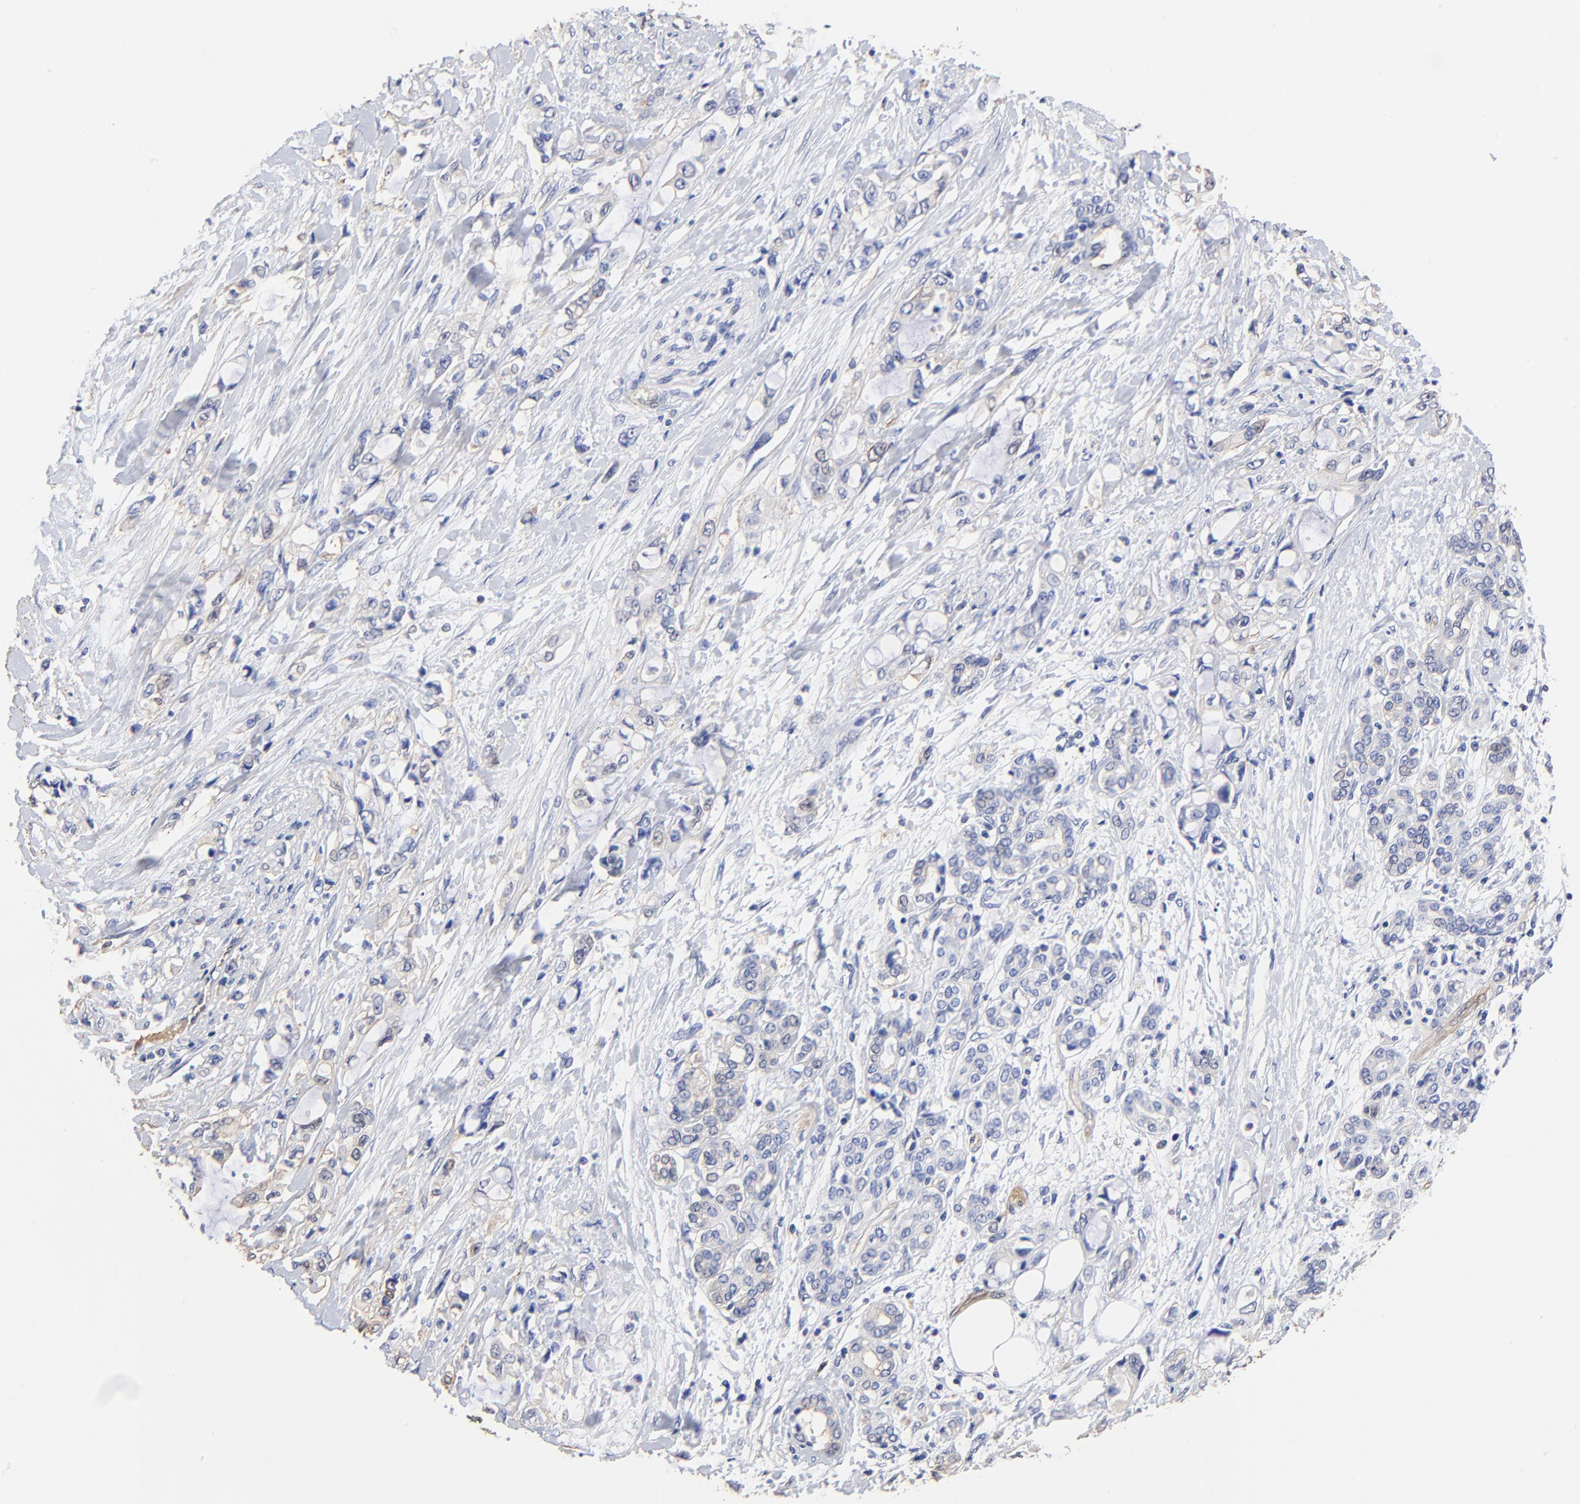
{"staining": {"intensity": "negative", "quantity": "none", "location": "none"}, "tissue": "pancreatic cancer", "cell_type": "Tumor cells", "image_type": "cancer", "snomed": [{"axis": "morphology", "description": "Adenocarcinoma, NOS"}, {"axis": "topography", "description": "Pancreas"}], "caption": "Tumor cells show no significant protein staining in pancreatic cancer (adenocarcinoma).", "gene": "TAGLN2", "patient": {"sex": "female", "age": 70}}